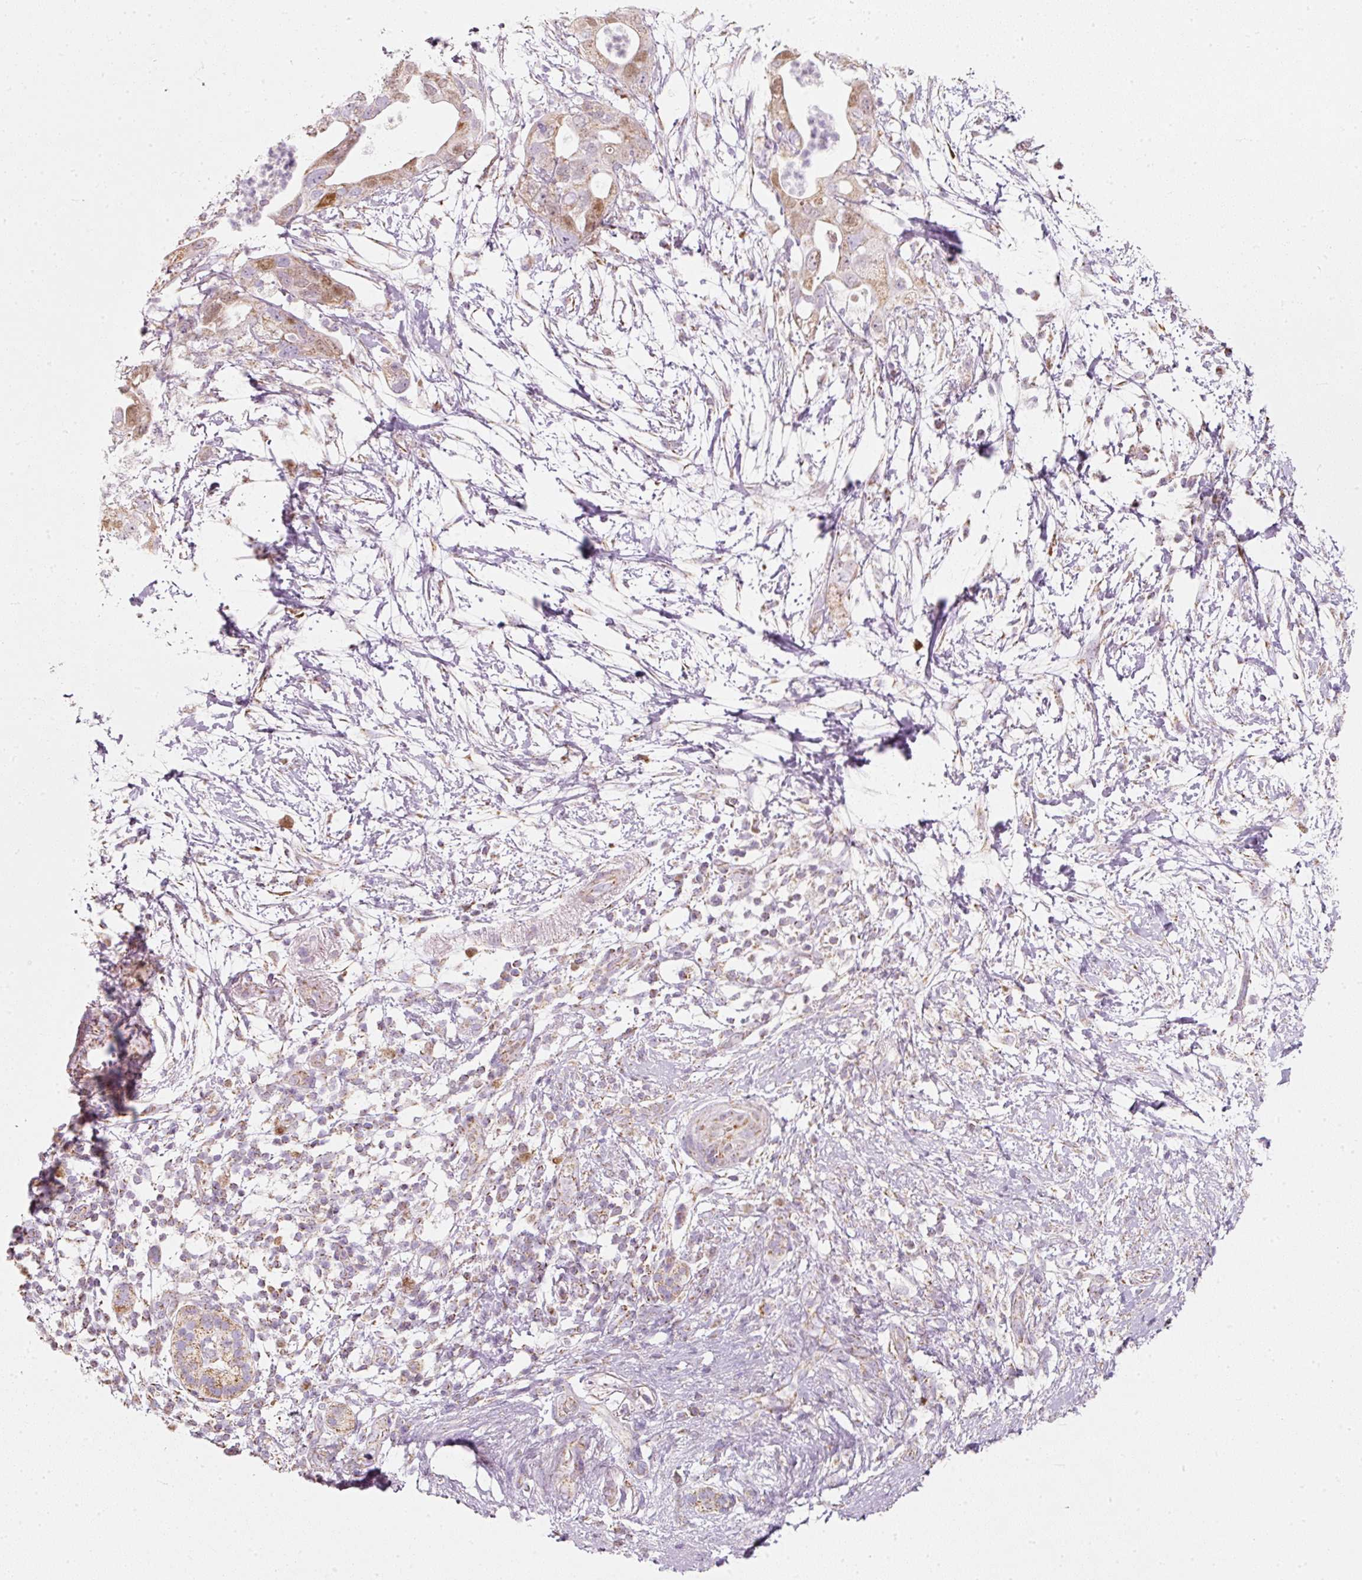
{"staining": {"intensity": "moderate", "quantity": "25%-75%", "location": "nuclear"}, "tissue": "pancreatic cancer", "cell_type": "Tumor cells", "image_type": "cancer", "snomed": [{"axis": "morphology", "description": "Adenocarcinoma, NOS"}, {"axis": "topography", "description": "Pancreas"}], "caption": "The immunohistochemical stain labels moderate nuclear staining in tumor cells of adenocarcinoma (pancreatic) tissue.", "gene": "DUT", "patient": {"sex": "female", "age": 72}}